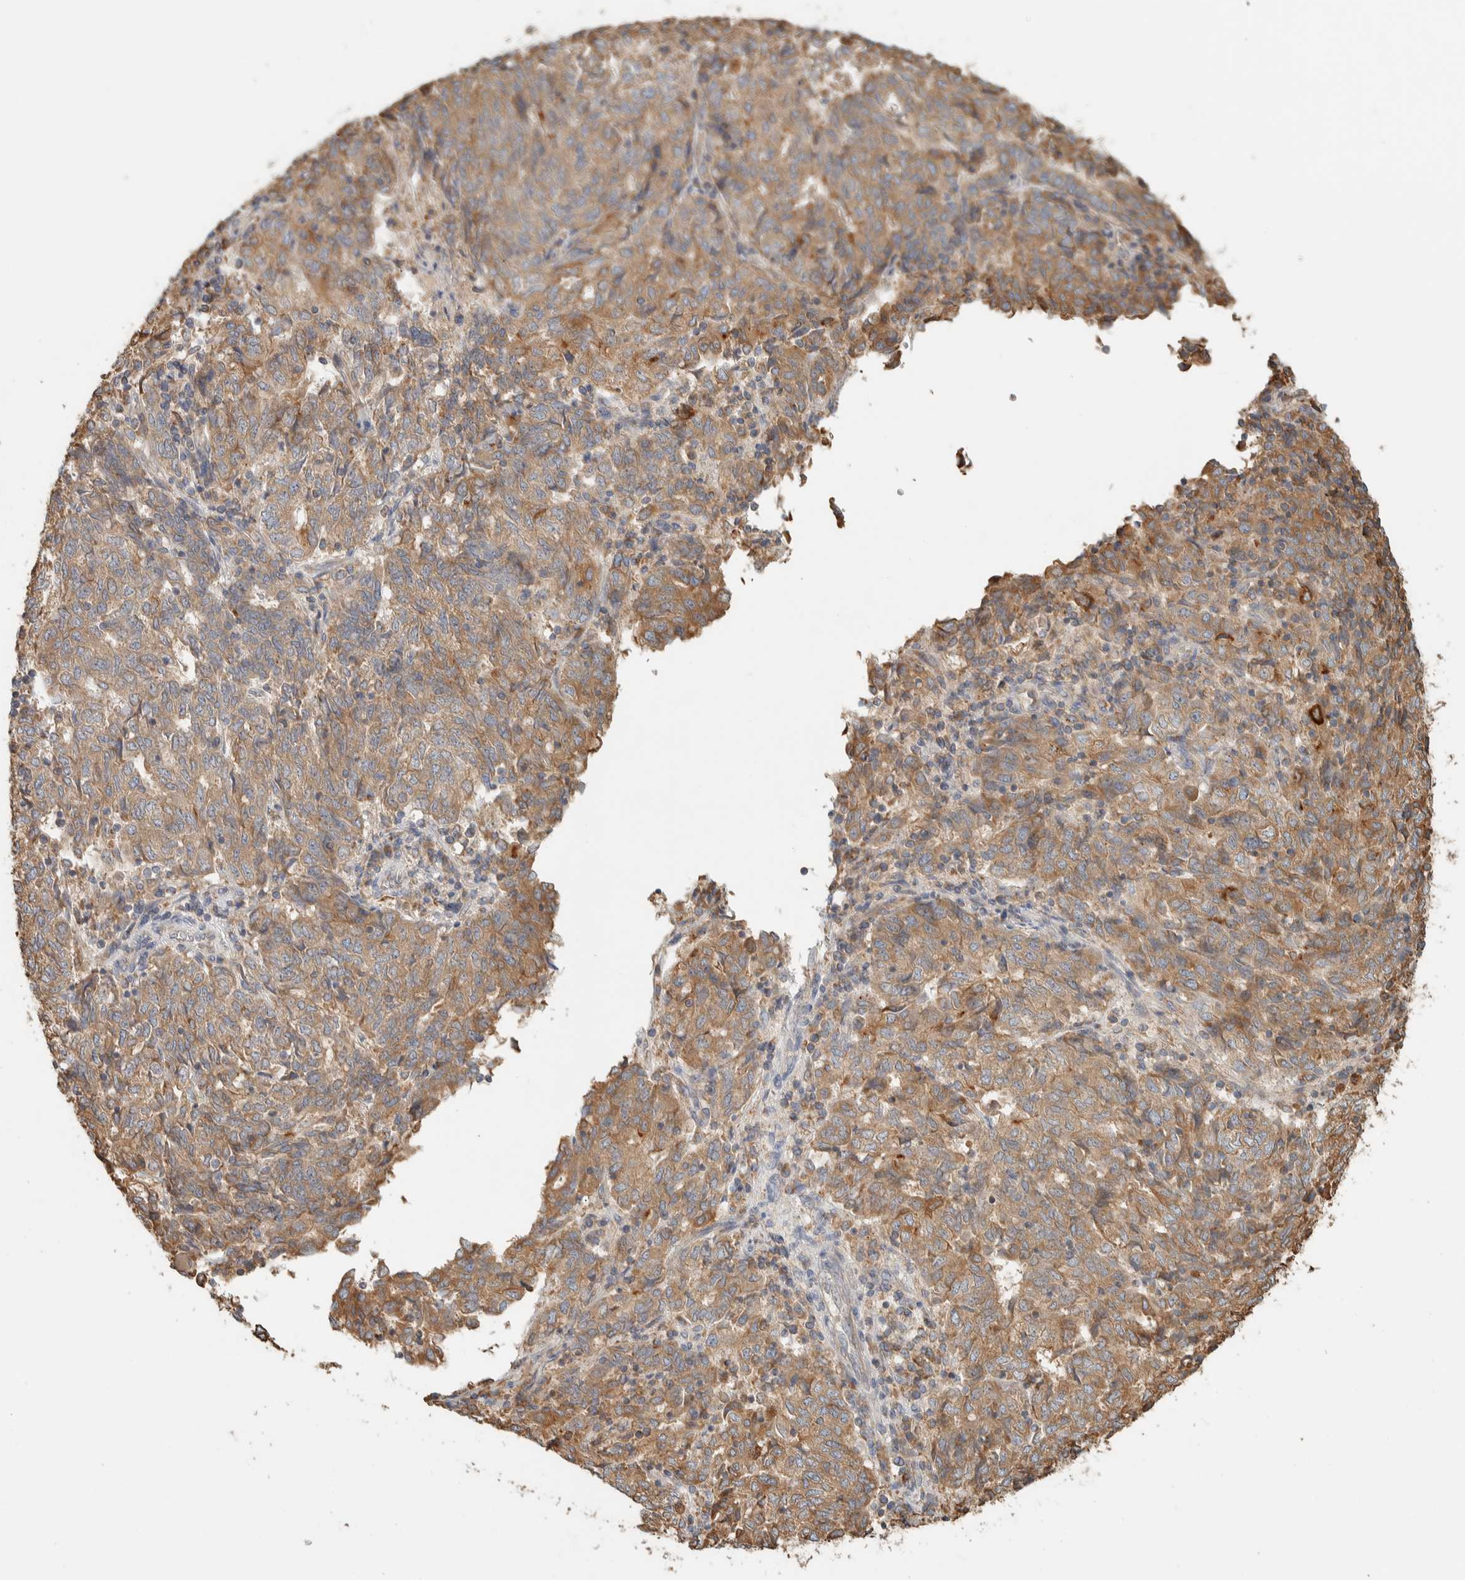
{"staining": {"intensity": "moderate", "quantity": ">75%", "location": "cytoplasmic/membranous"}, "tissue": "endometrial cancer", "cell_type": "Tumor cells", "image_type": "cancer", "snomed": [{"axis": "morphology", "description": "Adenocarcinoma, NOS"}, {"axis": "topography", "description": "Endometrium"}], "caption": "DAB (3,3'-diaminobenzidine) immunohistochemical staining of endometrial cancer reveals moderate cytoplasmic/membranous protein staining in approximately >75% of tumor cells.", "gene": "RAB11FIP1", "patient": {"sex": "female", "age": 80}}